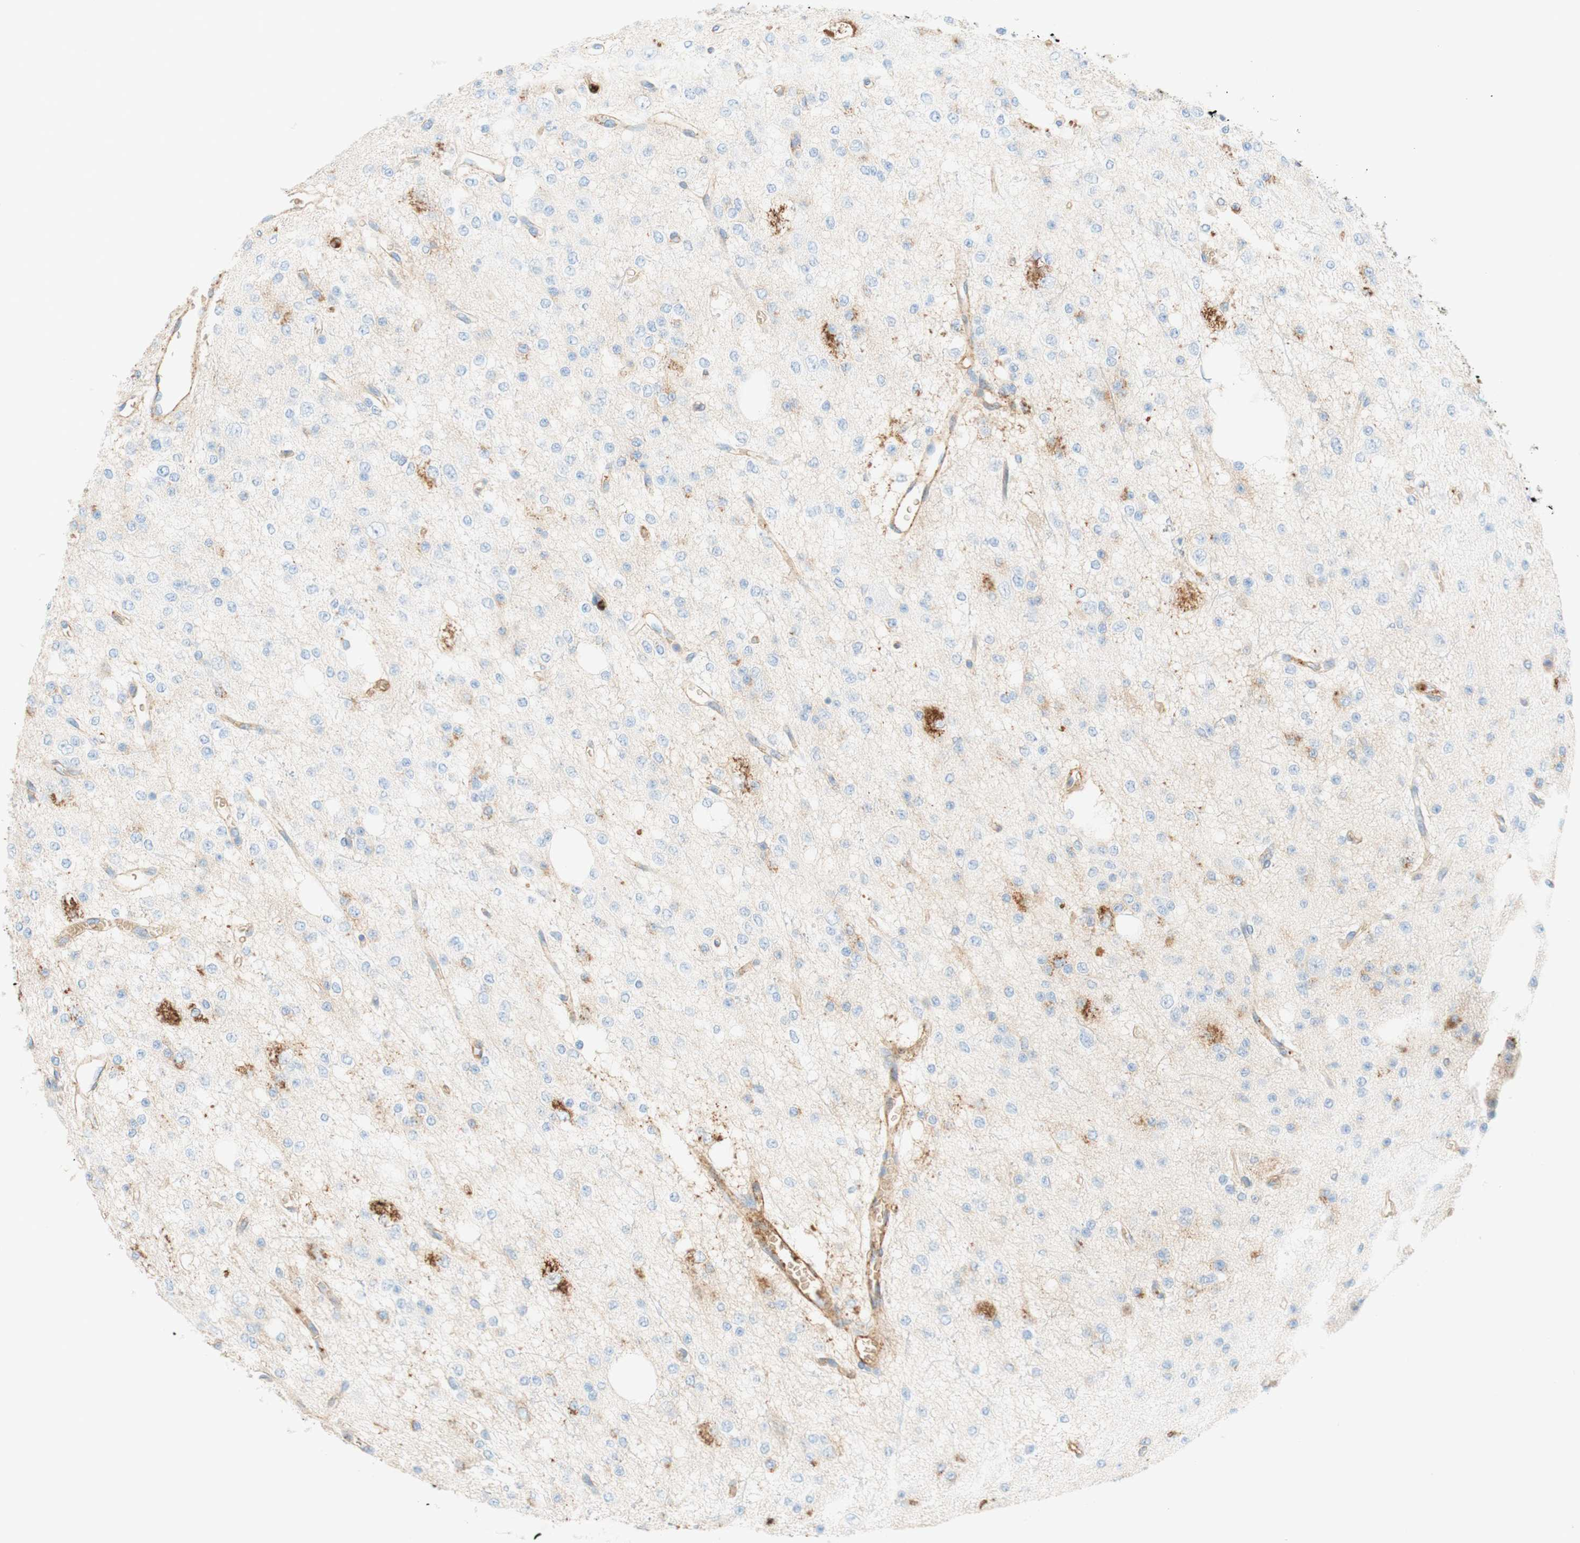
{"staining": {"intensity": "negative", "quantity": "none", "location": "none"}, "tissue": "glioma", "cell_type": "Tumor cells", "image_type": "cancer", "snomed": [{"axis": "morphology", "description": "Glioma, malignant, Low grade"}, {"axis": "topography", "description": "Brain"}], "caption": "This photomicrograph is of glioma stained with immunohistochemistry (IHC) to label a protein in brown with the nuclei are counter-stained blue. There is no expression in tumor cells.", "gene": "STOM", "patient": {"sex": "male", "age": 38}}